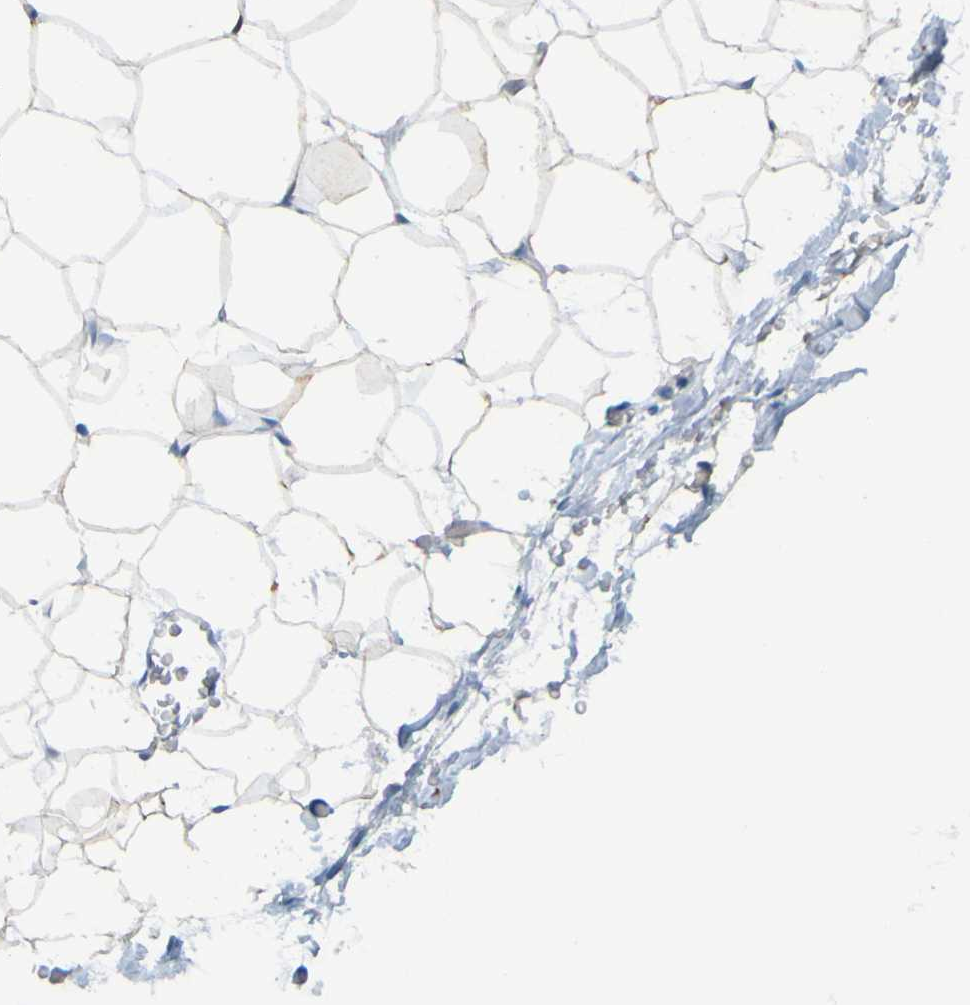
{"staining": {"intensity": "negative", "quantity": "none", "location": "none"}, "tissue": "adipose tissue", "cell_type": "Adipocytes", "image_type": "normal", "snomed": [{"axis": "morphology", "description": "Normal tissue, NOS"}, {"axis": "topography", "description": "Breast"}, {"axis": "topography", "description": "Adipose tissue"}], "caption": "The micrograph shows no significant positivity in adipocytes of adipose tissue.", "gene": "USP36", "patient": {"sex": "female", "age": 25}}